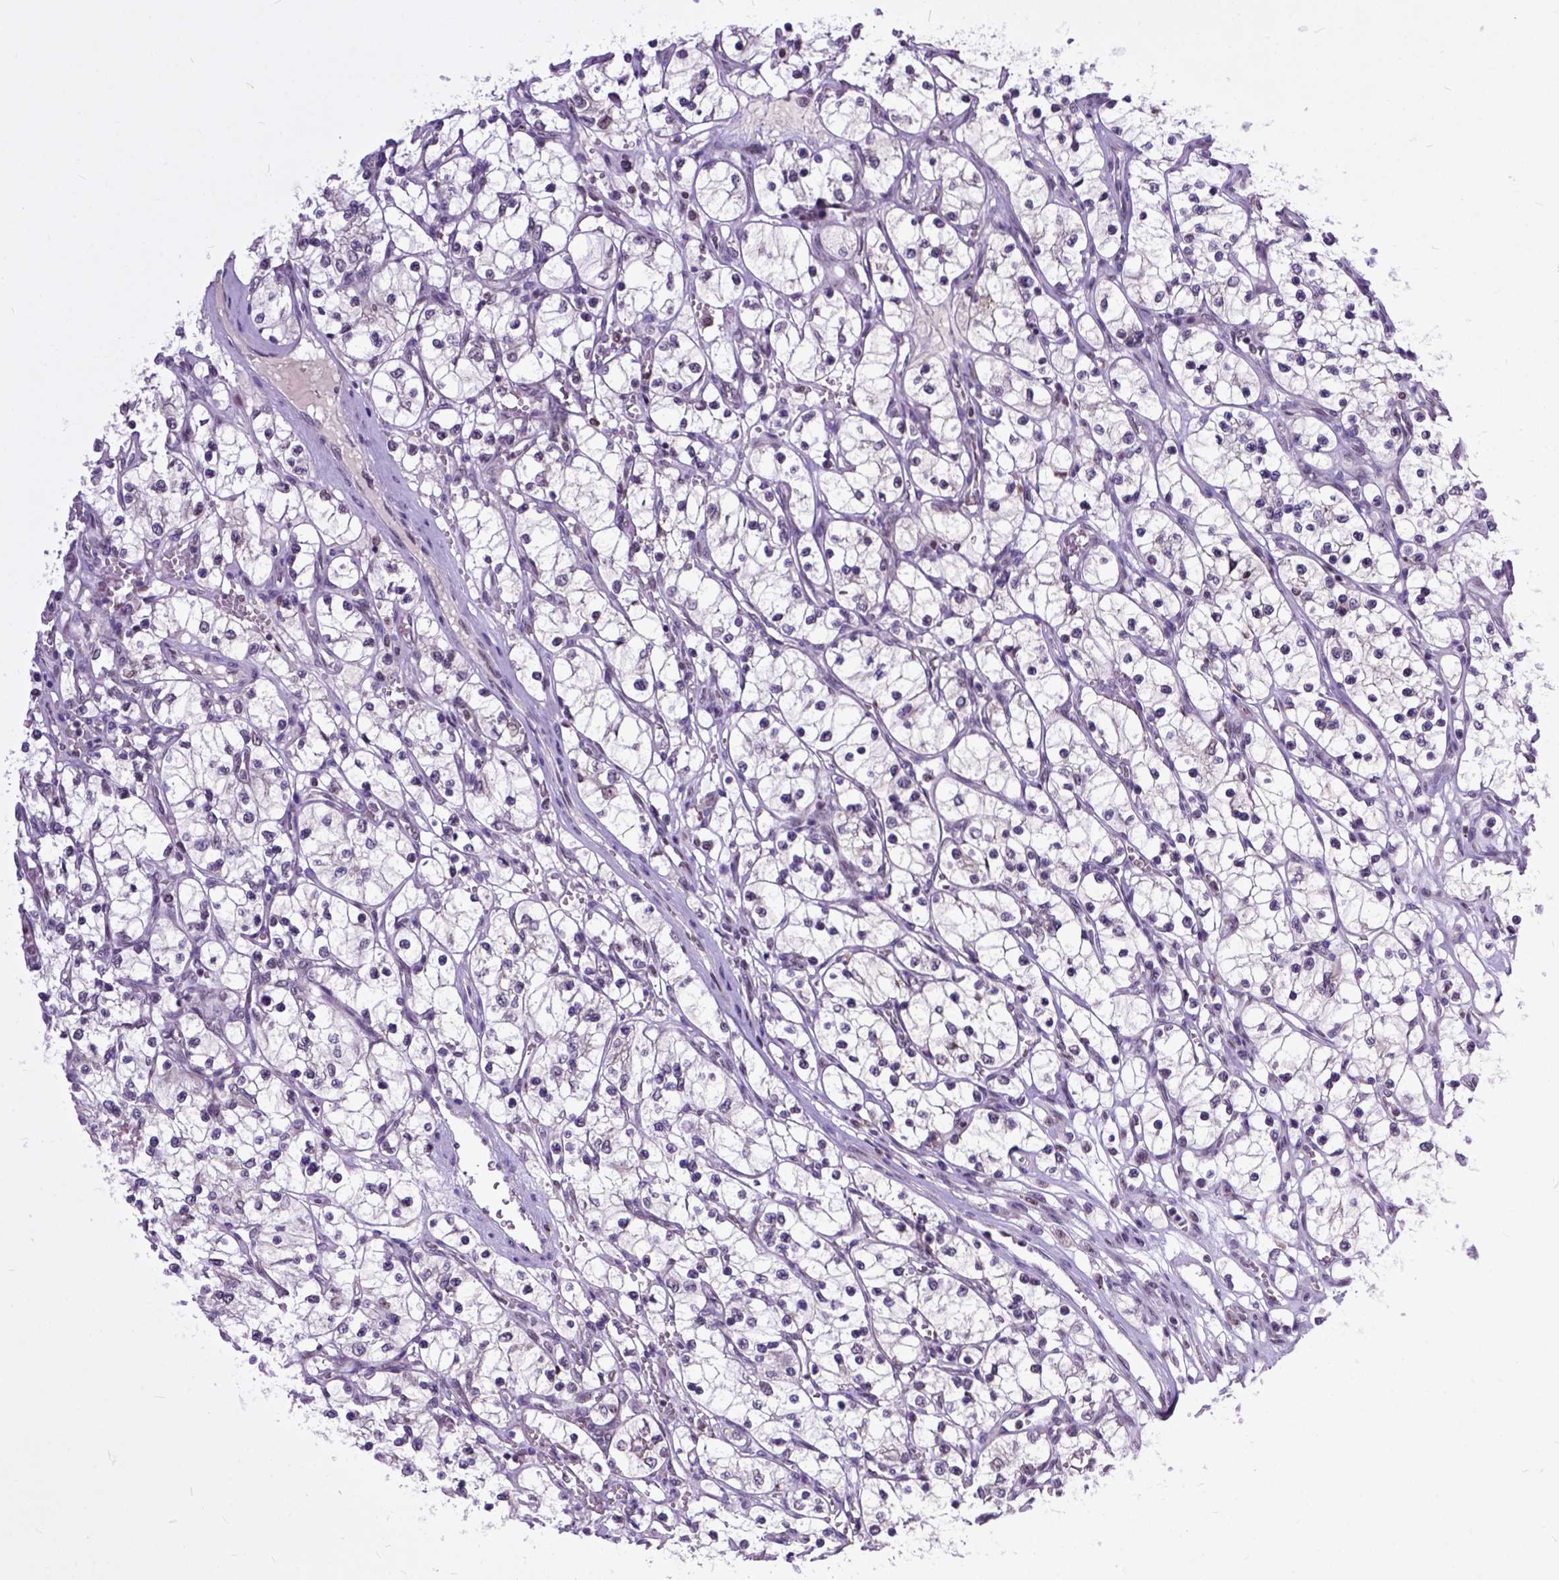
{"staining": {"intensity": "negative", "quantity": "none", "location": "none"}, "tissue": "renal cancer", "cell_type": "Tumor cells", "image_type": "cancer", "snomed": [{"axis": "morphology", "description": "Adenocarcinoma, NOS"}, {"axis": "topography", "description": "Kidney"}], "caption": "This is a image of immunohistochemistry (IHC) staining of renal cancer, which shows no positivity in tumor cells.", "gene": "RCC2", "patient": {"sex": "female", "age": 69}}